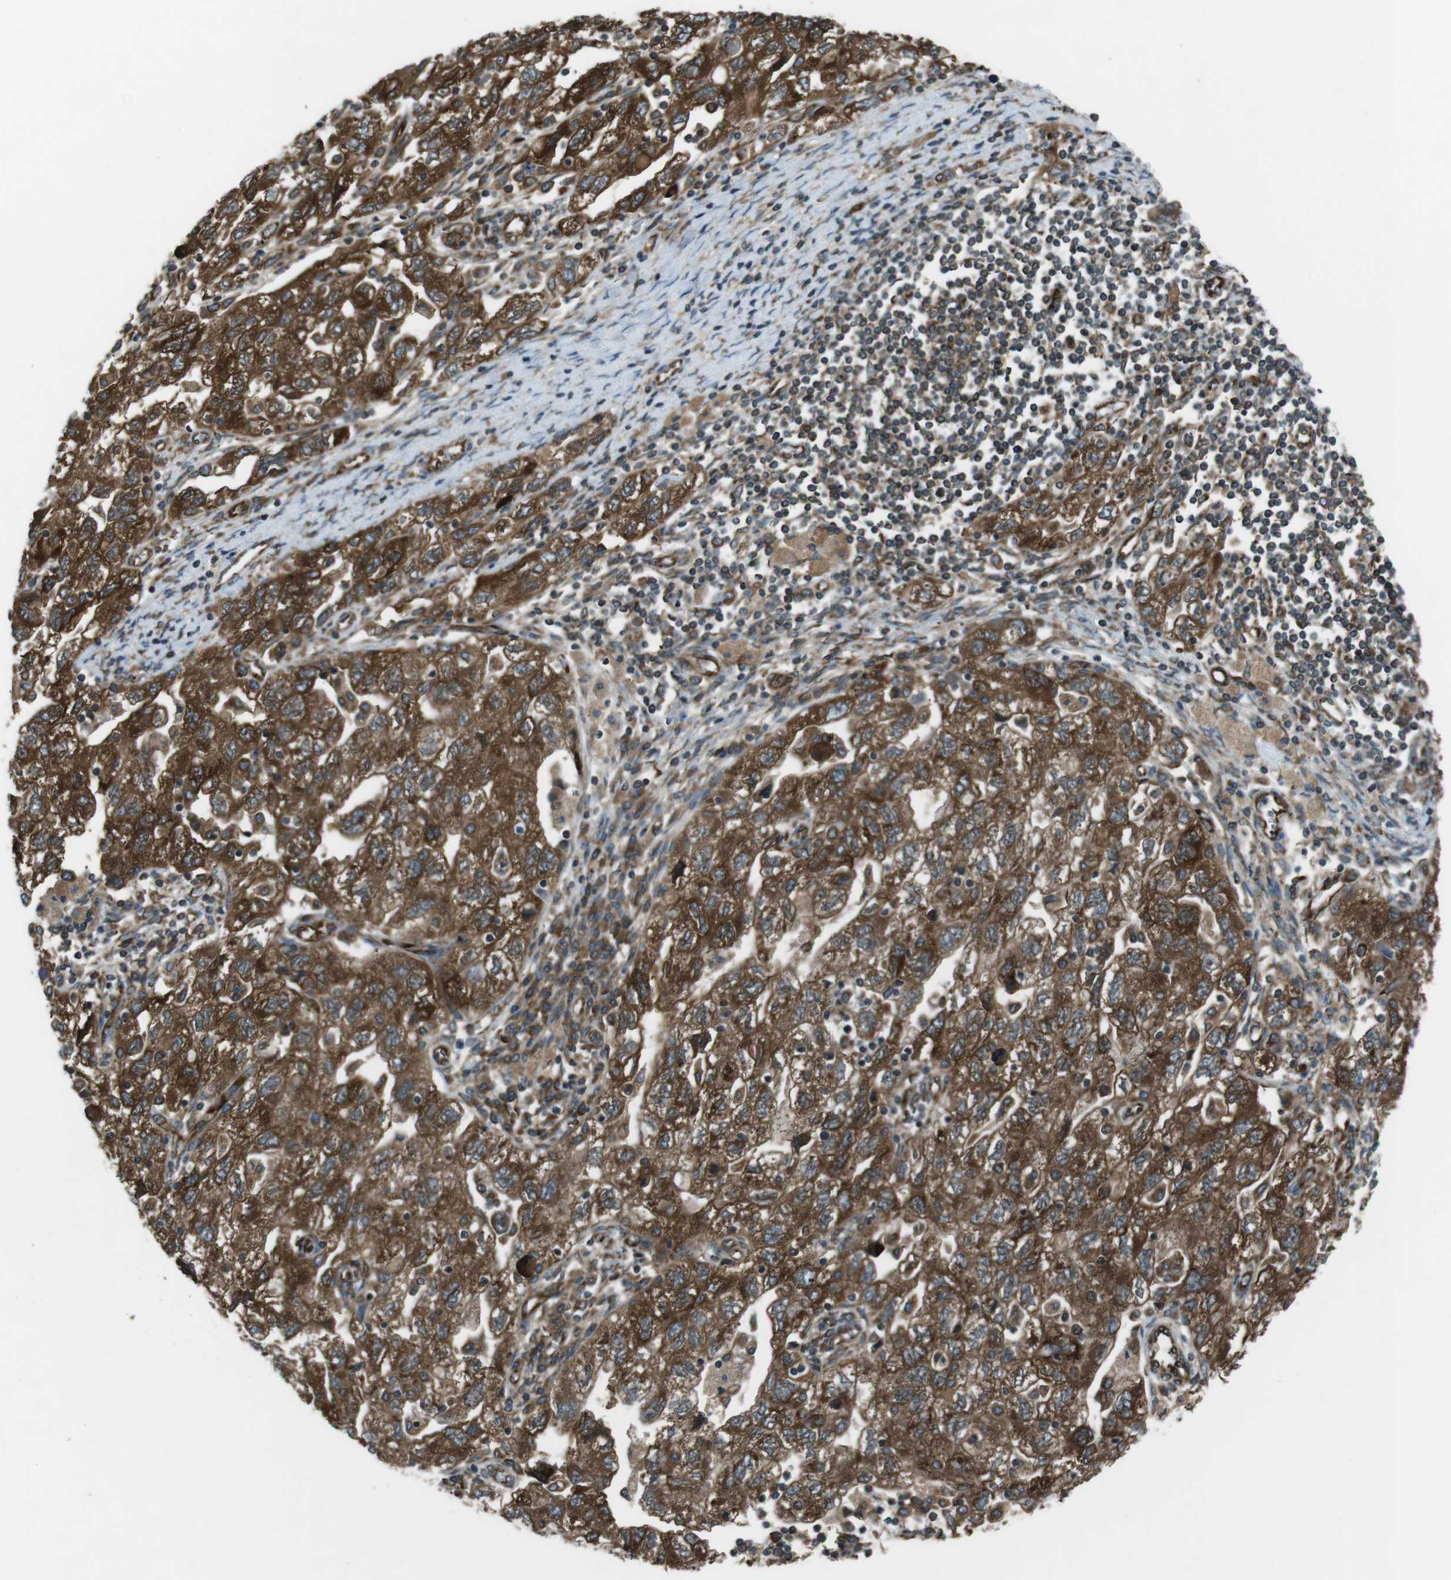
{"staining": {"intensity": "strong", "quantity": ">75%", "location": "cytoplasmic/membranous"}, "tissue": "ovarian cancer", "cell_type": "Tumor cells", "image_type": "cancer", "snomed": [{"axis": "morphology", "description": "Carcinoma, NOS"}, {"axis": "morphology", "description": "Cystadenocarcinoma, serous, NOS"}, {"axis": "topography", "description": "Ovary"}], "caption": "IHC micrograph of neoplastic tissue: human ovarian cancer (carcinoma) stained using IHC demonstrates high levels of strong protein expression localized specifically in the cytoplasmic/membranous of tumor cells, appearing as a cytoplasmic/membranous brown color.", "gene": "KTN1", "patient": {"sex": "female", "age": 69}}